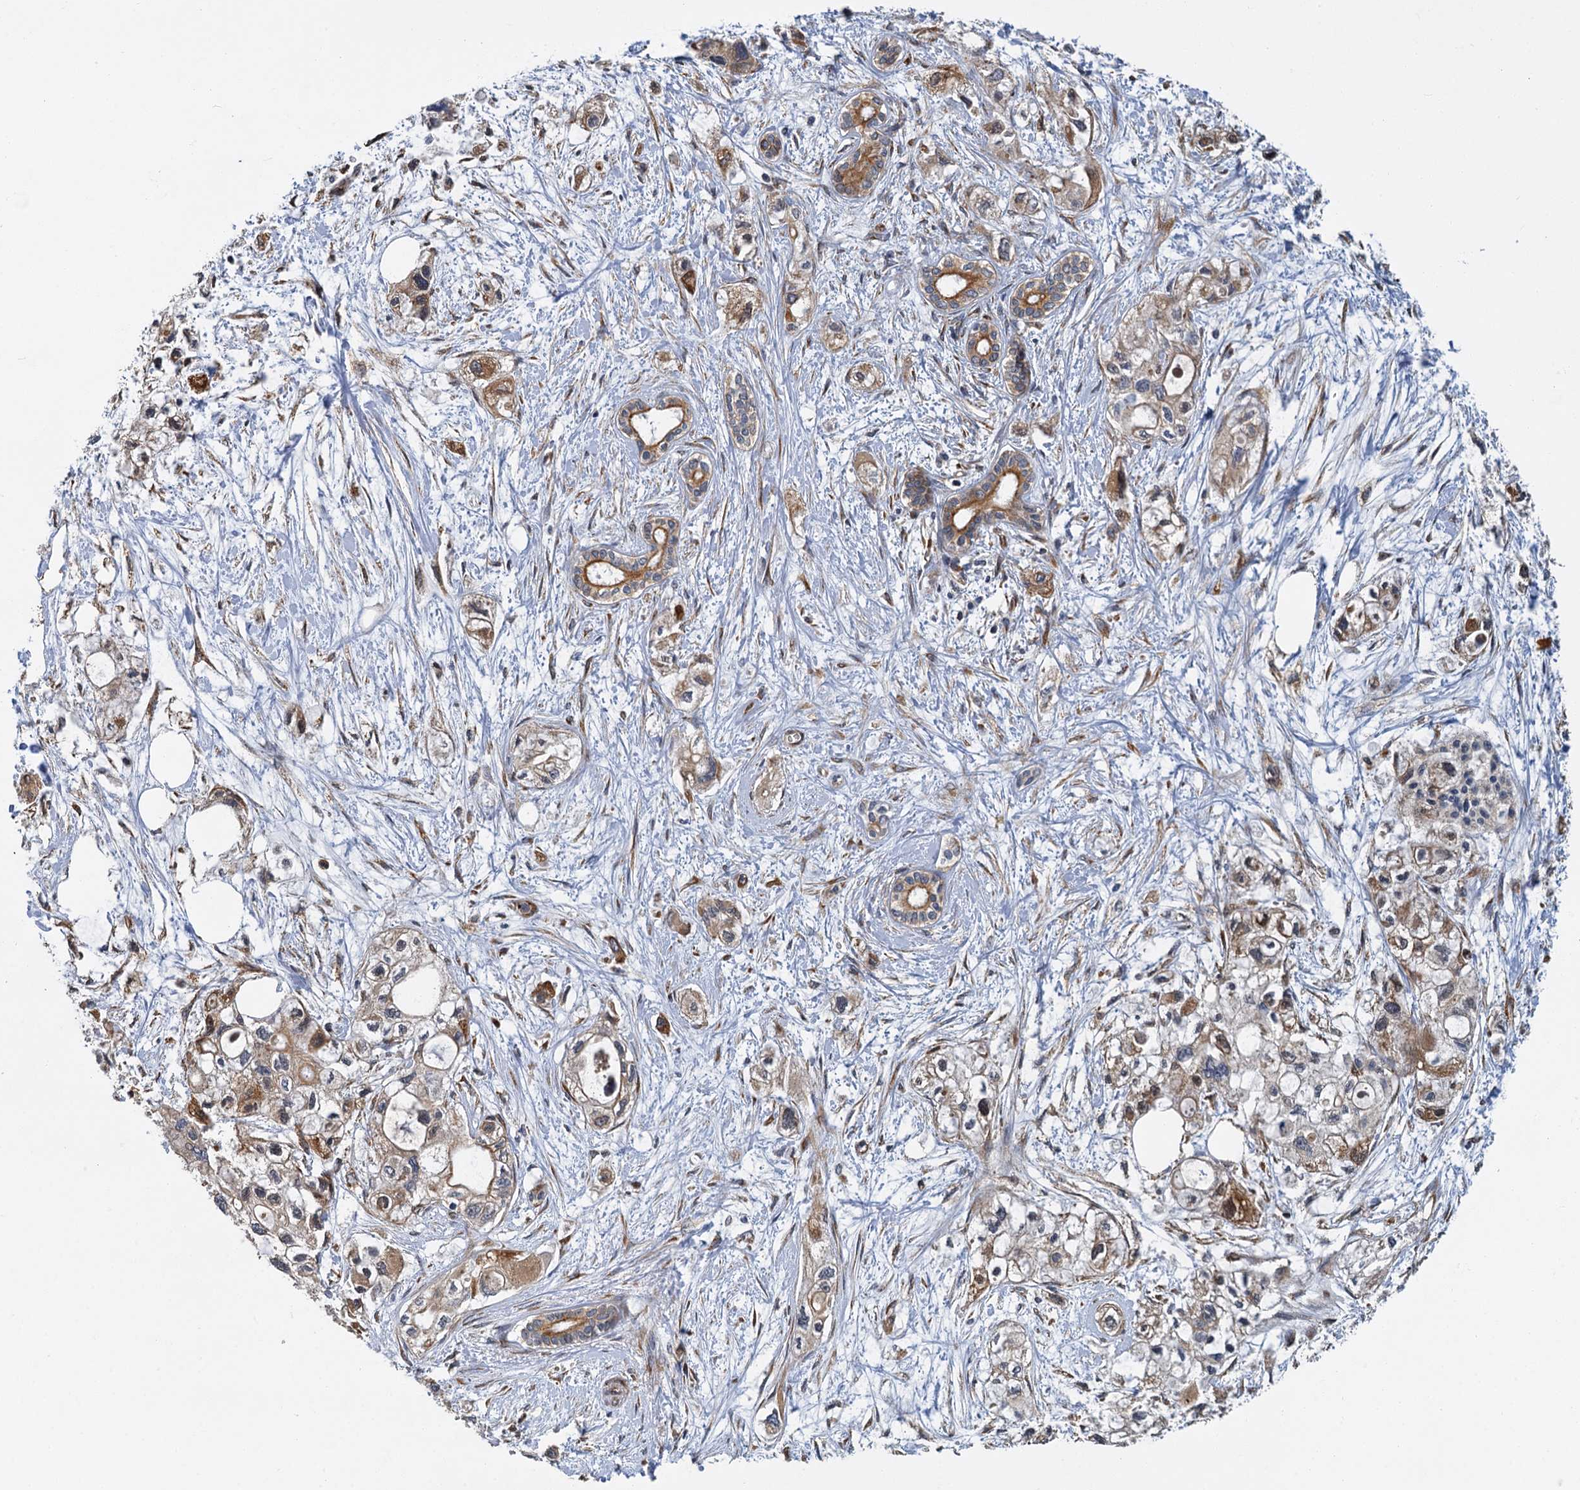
{"staining": {"intensity": "moderate", "quantity": "25%-75%", "location": "cytoplasmic/membranous"}, "tissue": "pancreatic cancer", "cell_type": "Tumor cells", "image_type": "cancer", "snomed": [{"axis": "morphology", "description": "Adenocarcinoma, NOS"}, {"axis": "topography", "description": "Pancreas"}], "caption": "Pancreatic cancer (adenocarcinoma) stained with a brown dye shows moderate cytoplasmic/membranous positive positivity in about 25%-75% of tumor cells.", "gene": "APBA2", "patient": {"sex": "male", "age": 75}}